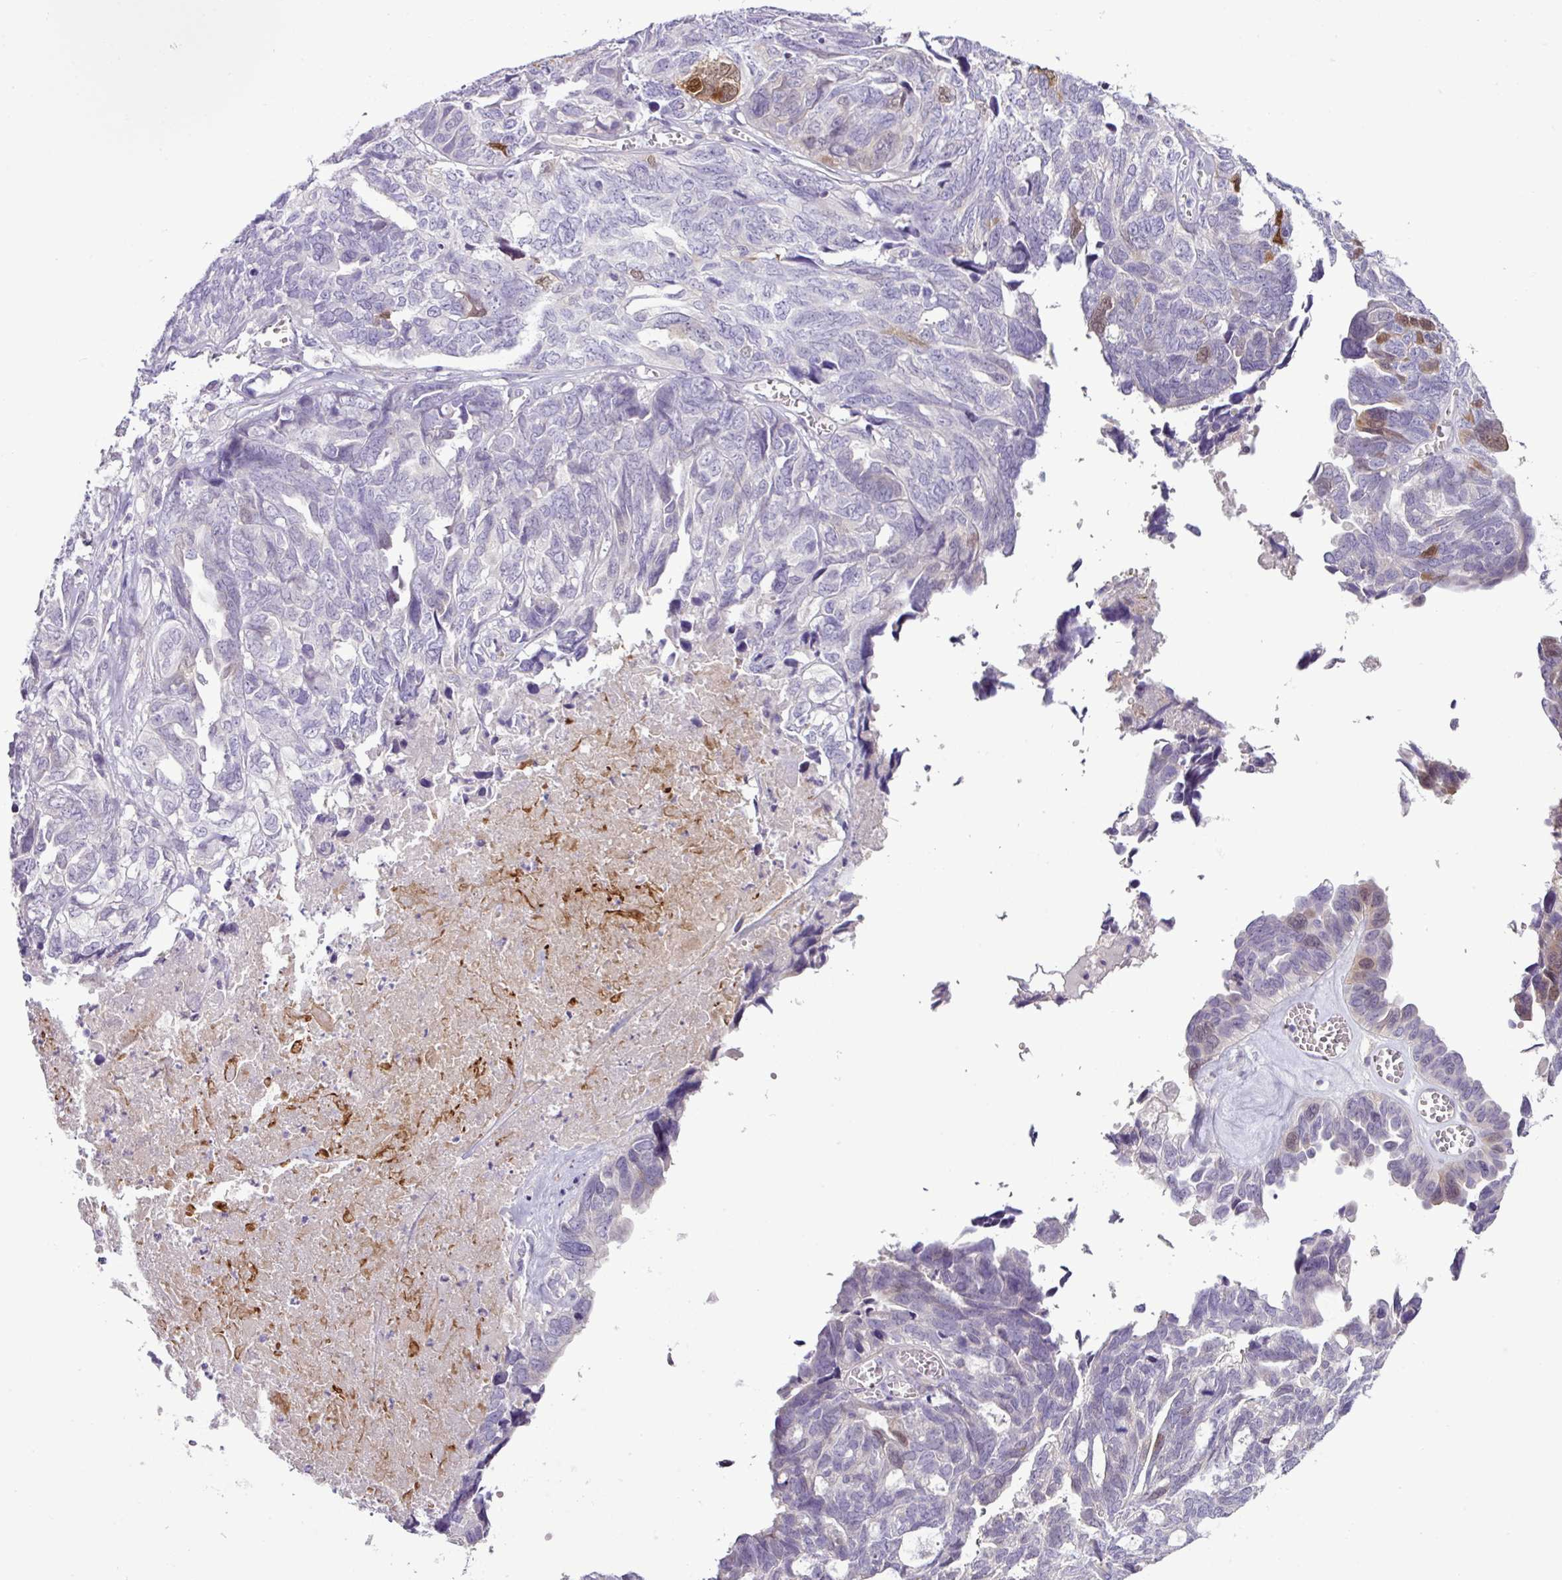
{"staining": {"intensity": "moderate", "quantity": "<25%", "location": "cytoplasmic/membranous,nuclear"}, "tissue": "ovarian cancer", "cell_type": "Tumor cells", "image_type": "cancer", "snomed": [{"axis": "morphology", "description": "Cystadenocarcinoma, serous, NOS"}, {"axis": "topography", "description": "Ovary"}], "caption": "There is low levels of moderate cytoplasmic/membranous and nuclear staining in tumor cells of ovarian cancer (serous cystadenocarcinoma), as demonstrated by immunohistochemical staining (brown color).", "gene": "DNAJB13", "patient": {"sex": "female", "age": 79}}